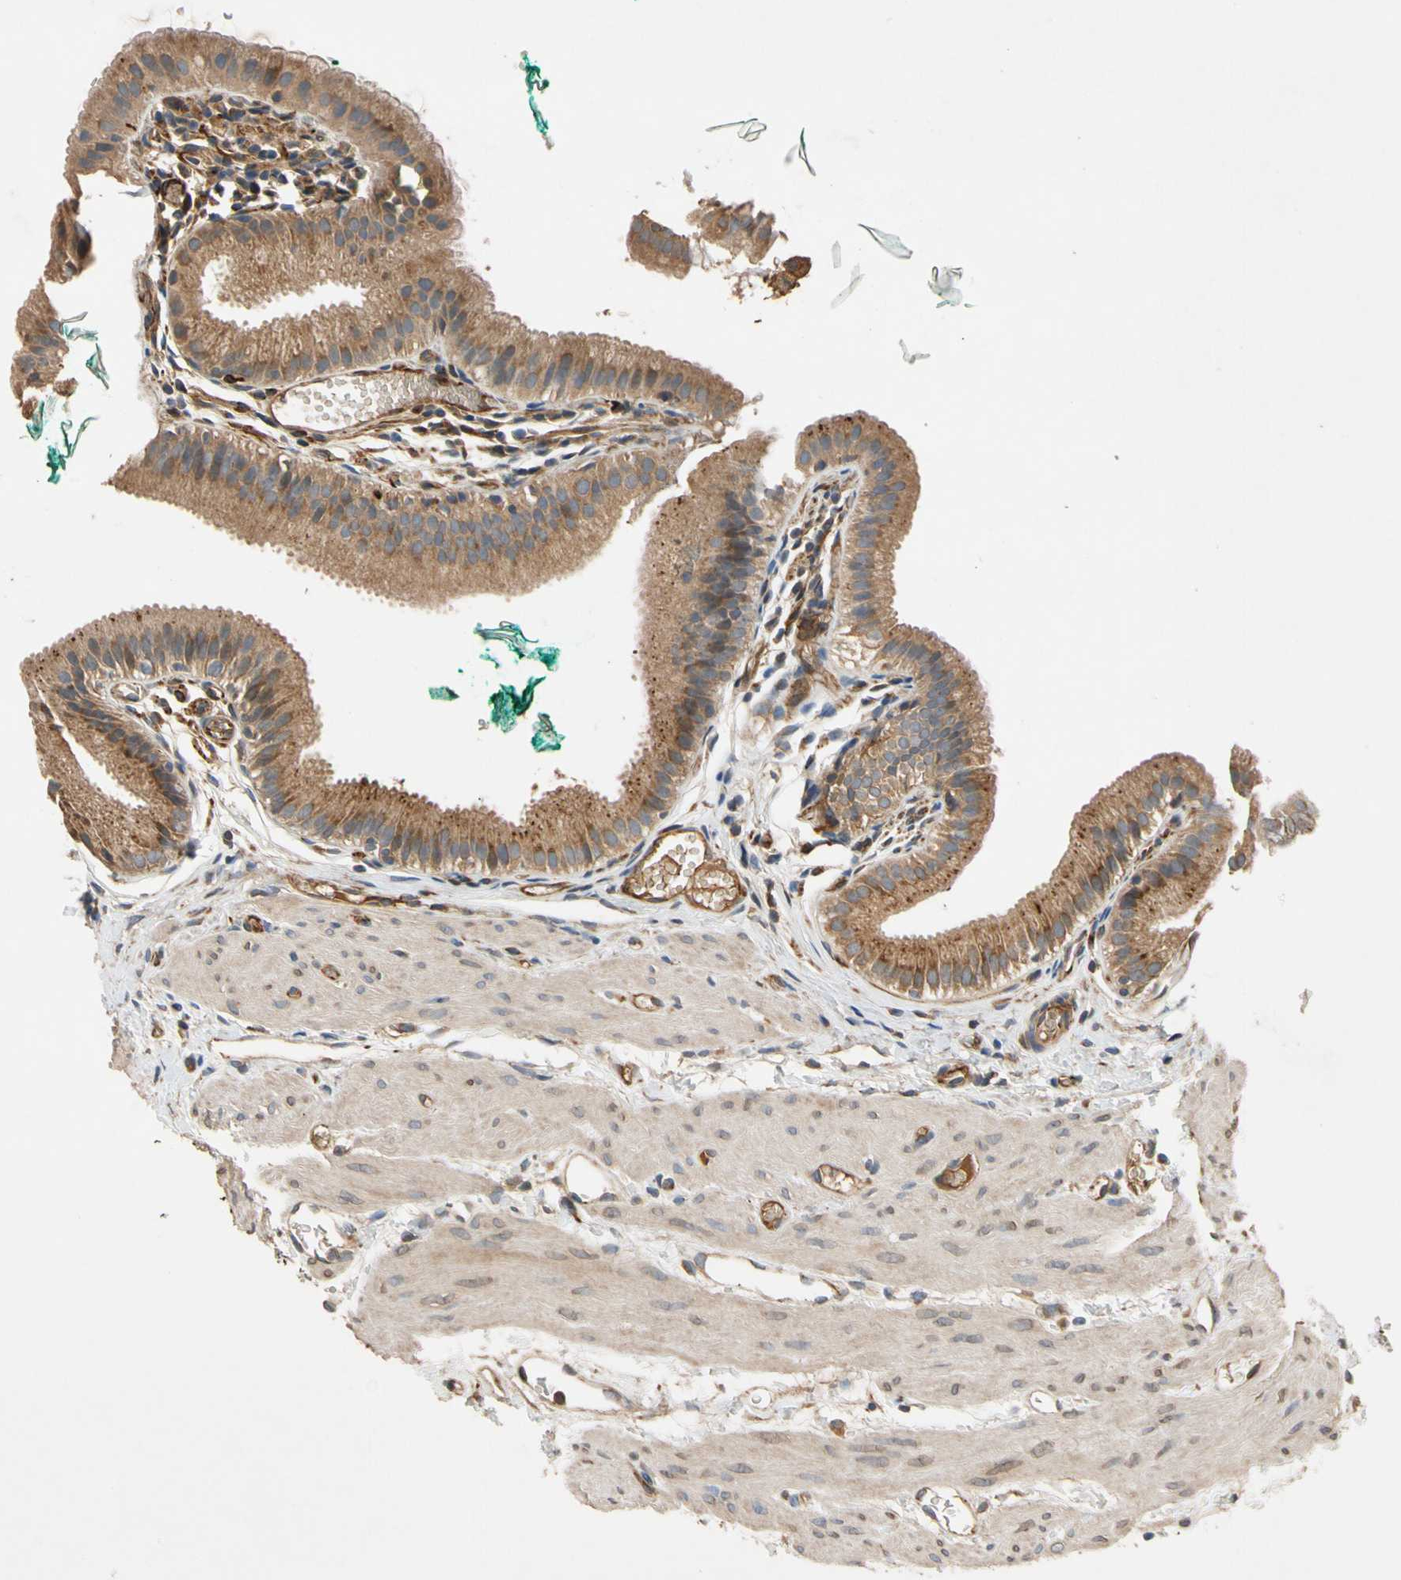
{"staining": {"intensity": "moderate", "quantity": ">75%", "location": "cytoplasmic/membranous"}, "tissue": "gallbladder", "cell_type": "Glandular cells", "image_type": "normal", "snomed": [{"axis": "morphology", "description": "Normal tissue, NOS"}, {"axis": "topography", "description": "Gallbladder"}], "caption": "Immunohistochemical staining of benign gallbladder reveals >75% levels of moderate cytoplasmic/membranous protein positivity in approximately >75% of glandular cells.", "gene": "FGD6", "patient": {"sex": "female", "age": 26}}